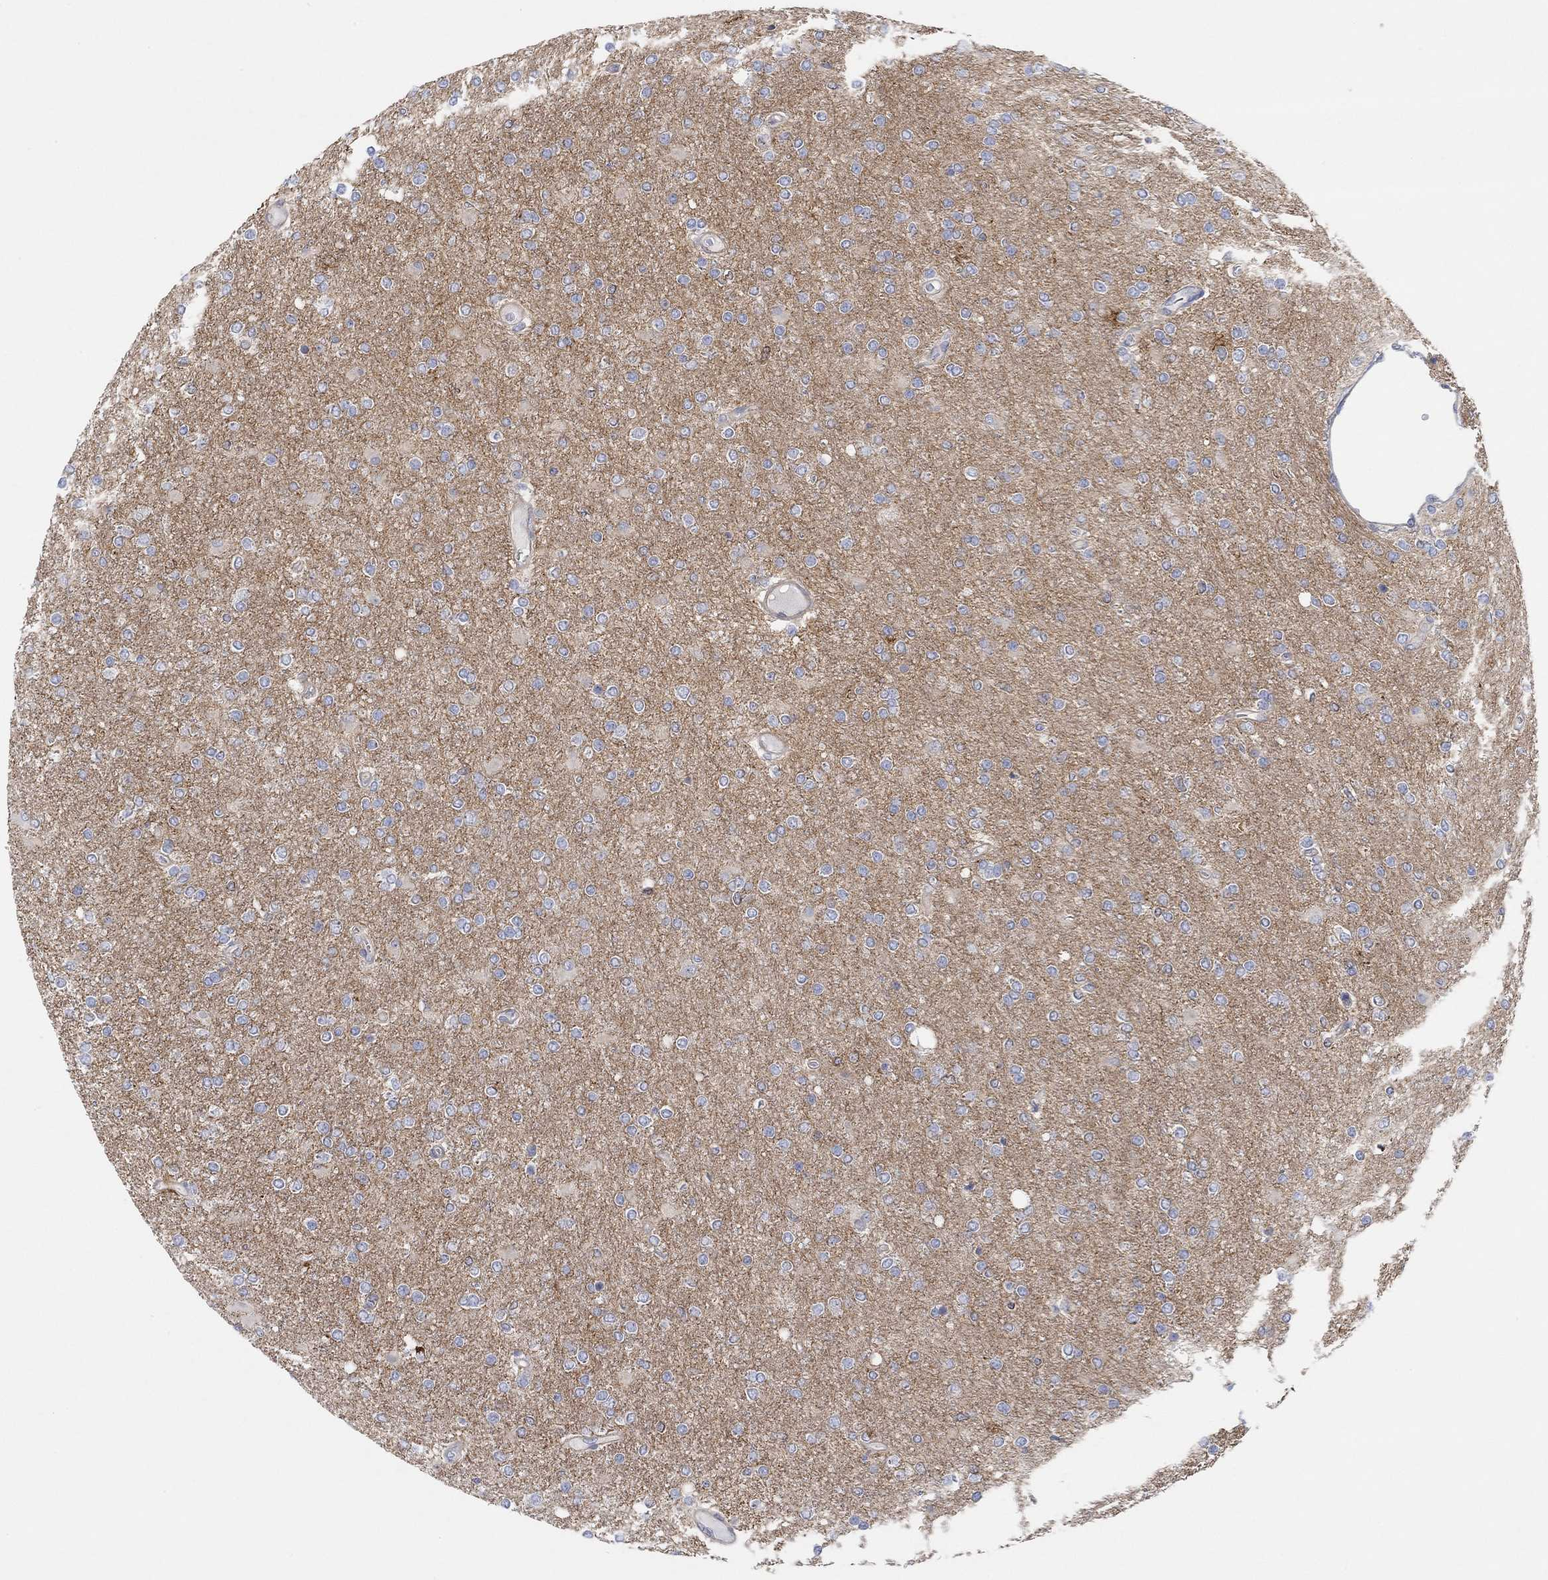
{"staining": {"intensity": "negative", "quantity": "none", "location": "none"}, "tissue": "glioma", "cell_type": "Tumor cells", "image_type": "cancer", "snomed": [{"axis": "morphology", "description": "Glioma, malignant, High grade"}, {"axis": "topography", "description": "Cerebral cortex"}], "caption": "Immunohistochemical staining of human malignant high-grade glioma displays no significant staining in tumor cells.", "gene": "SYT16", "patient": {"sex": "male", "age": 70}}